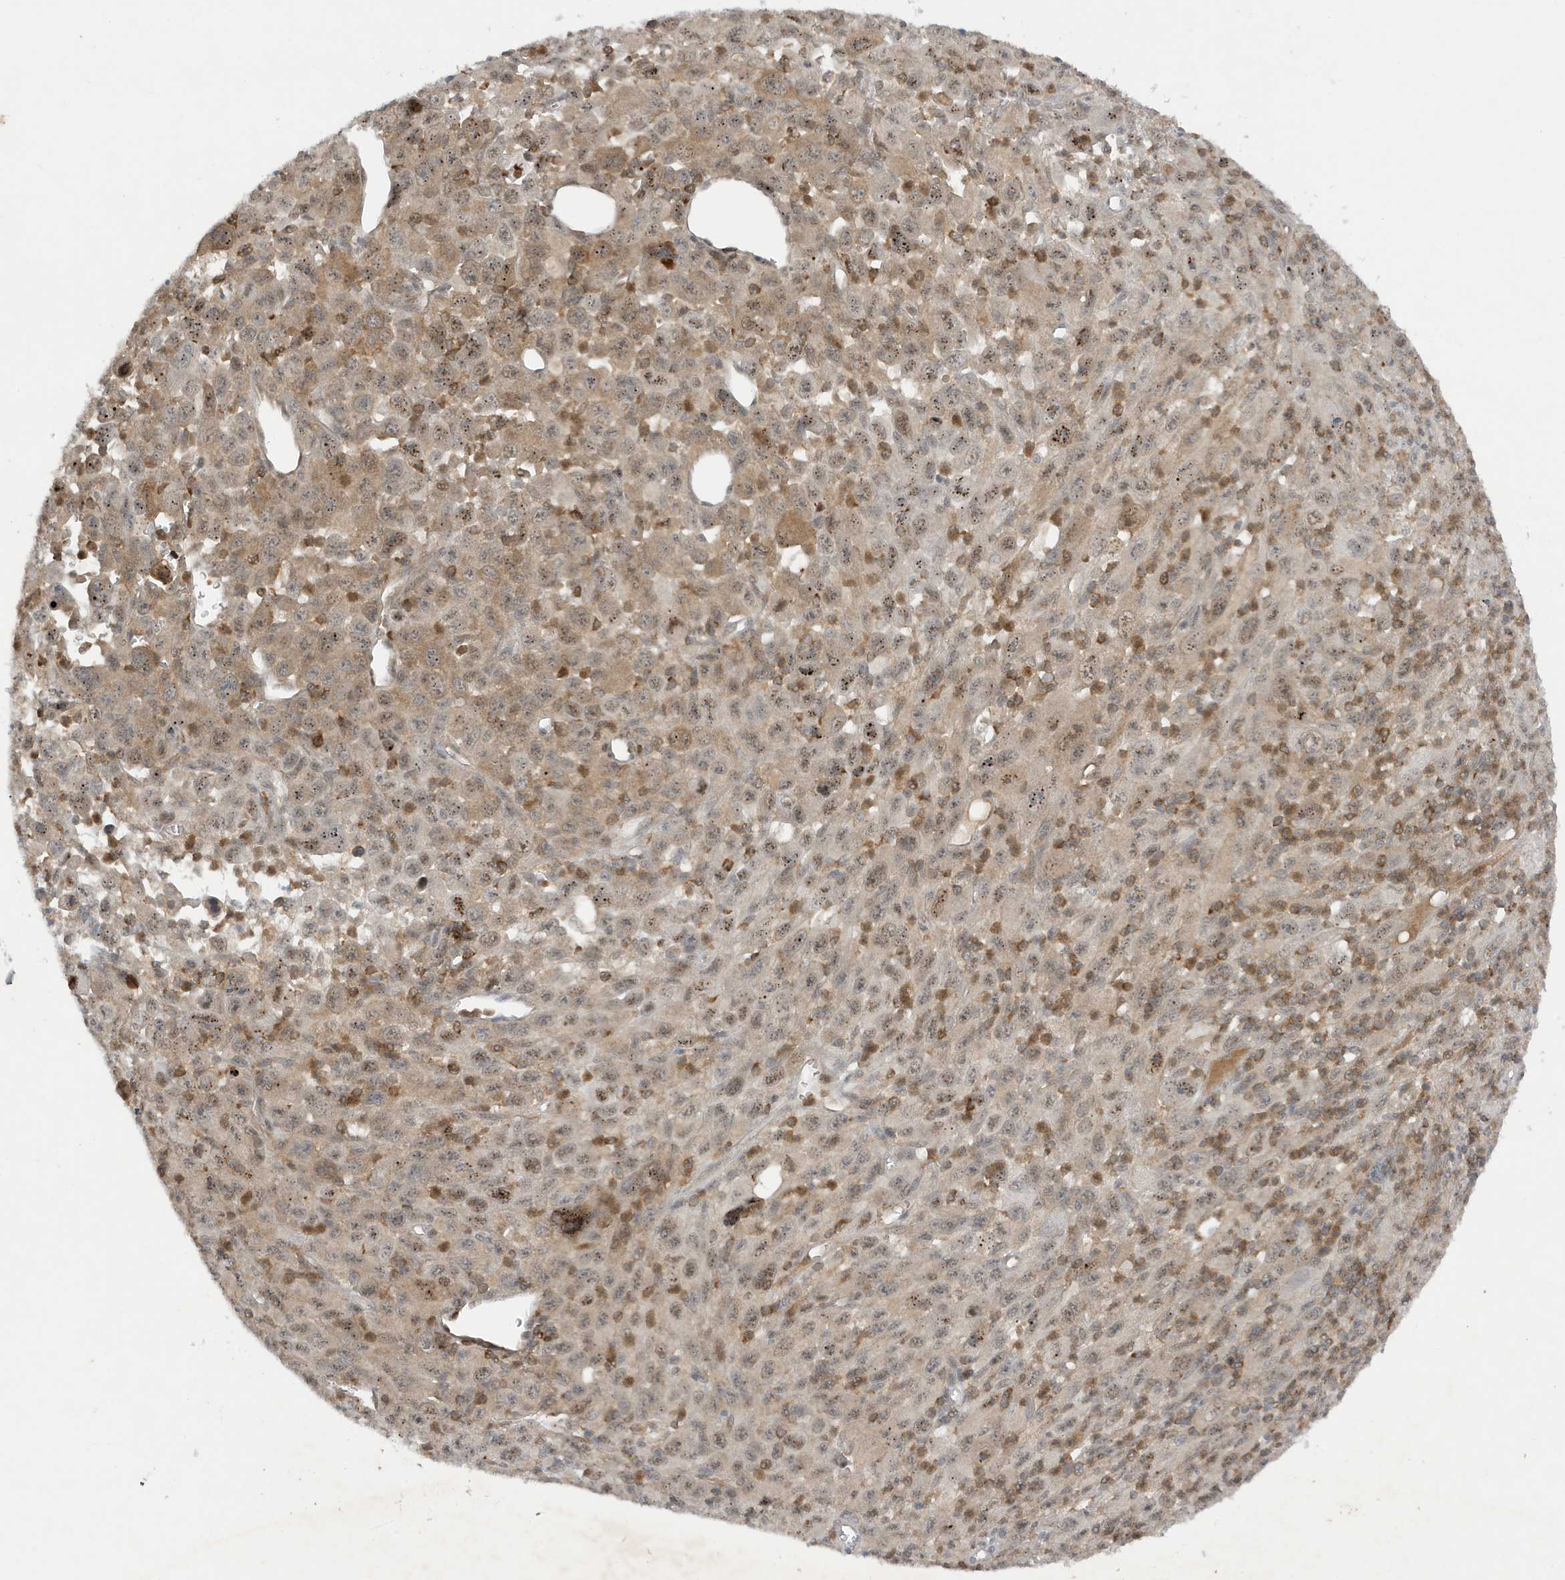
{"staining": {"intensity": "moderate", "quantity": ">75%", "location": "cytoplasmic/membranous,nuclear"}, "tissue": "melanoma", "cell_type": "Tumor cells", "image_type": "cancer", "snomed": [{"axis": "morphology", "description": "Malignant melanoma, Metastatic site"}, {"axis": "topography", "description": "Skin"}], "caption": "DAB immunohistochemical staining of human melanoma reveals moderate cytoplasmic/membranous and nuclear protein staining in approximately >75% of tumor cells.", "gene": "MAST3", "patient": {"sex": "female", "age": 56}}